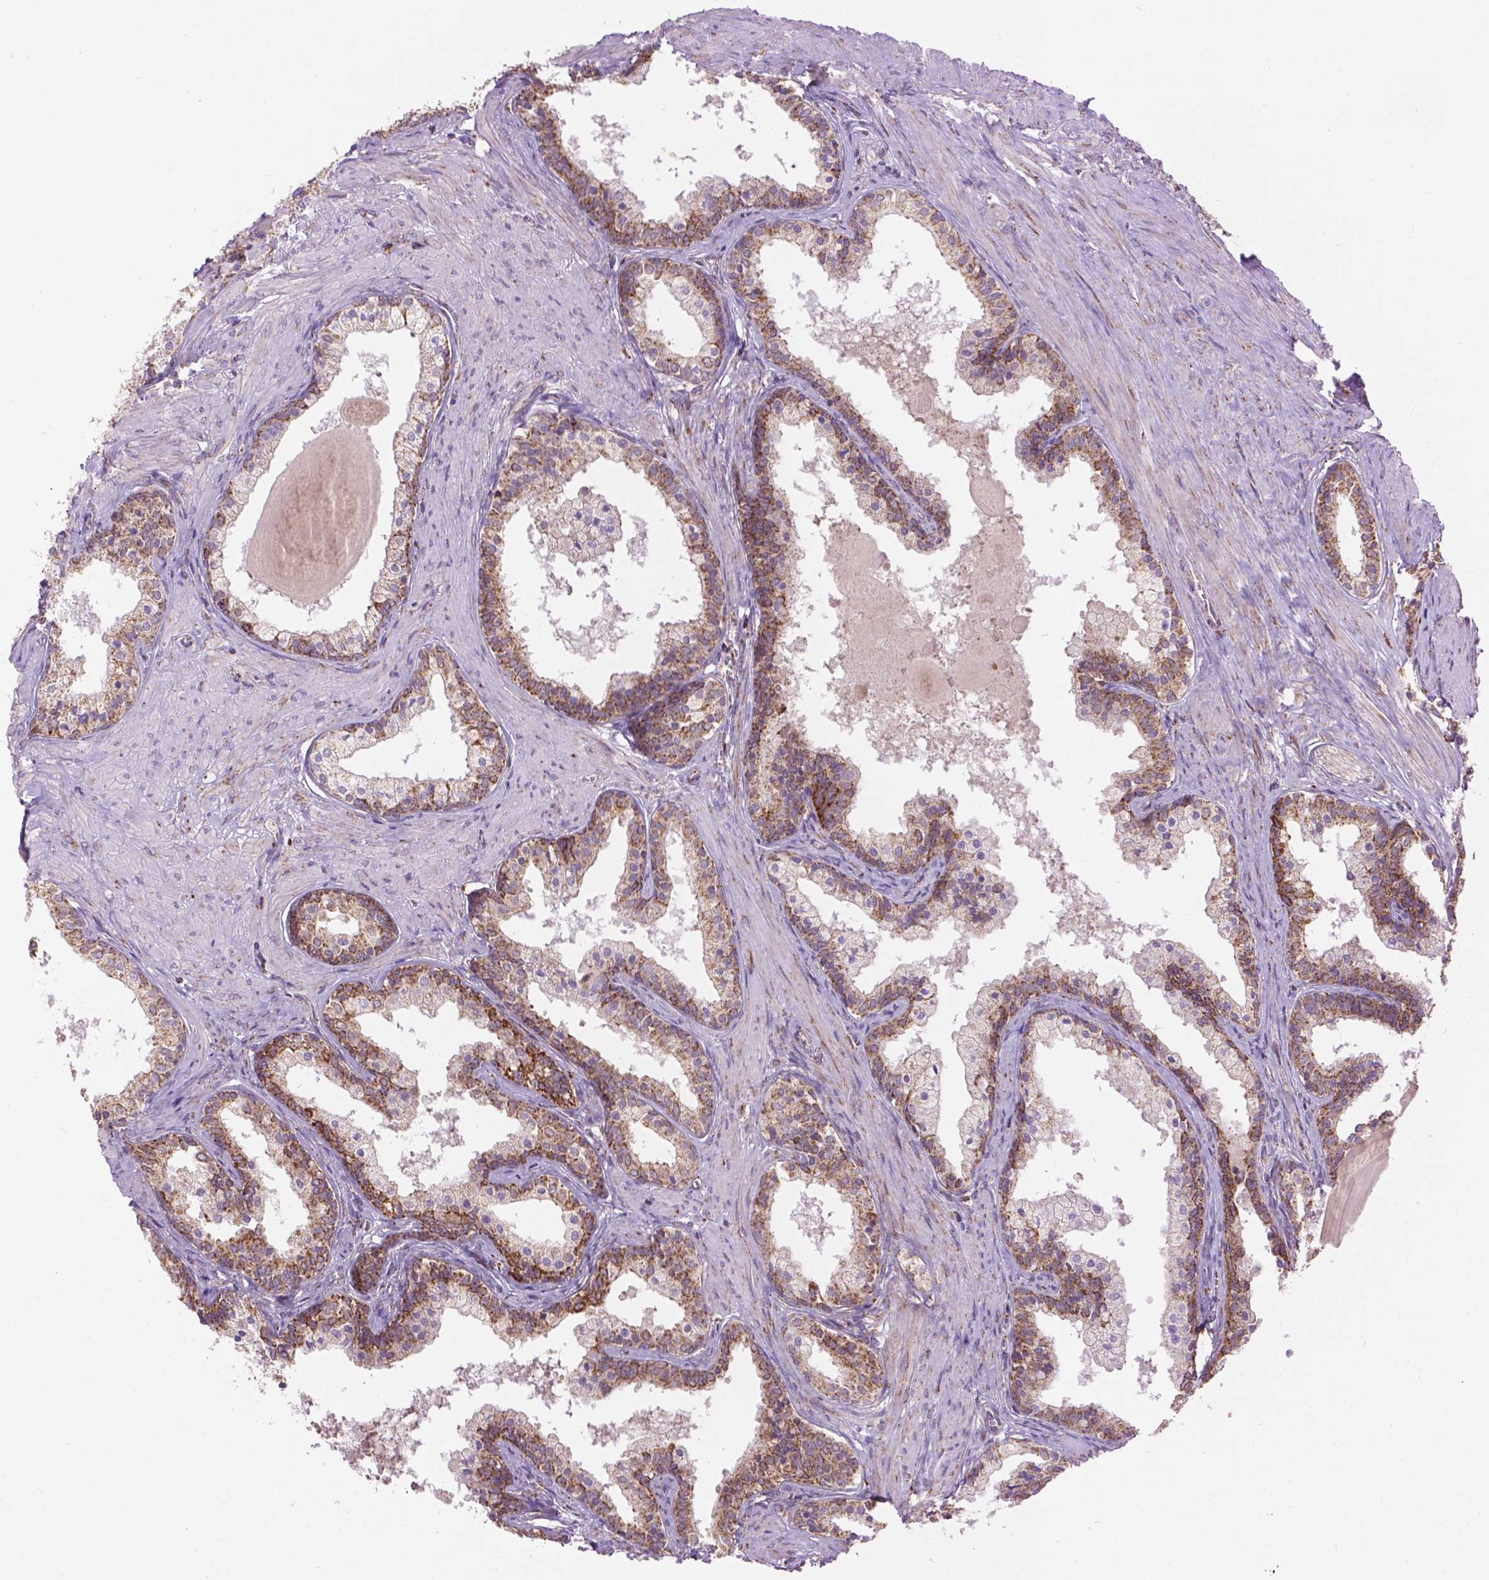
{"staining": {"intensity": "moderate", "quantity": "25%-75%", "location": "cytoplasmic/membranous"}, "tissue": "prostate", "cell_type": "Glandular cells", "image_type": "normal", "snomed": [{"axis": "morphology", "description": "Normal tissue, NOS"}, {"axis": "topography", "description": "Prostate"}], "caption": "Human prostate stained with a brown dye exhibits moderate cytoplasmic/membranous positive positivity in approximately 25%-75% of glandular cells.", "gene": "PYCR3", "patient": {"sex": "male", "age": 61}}